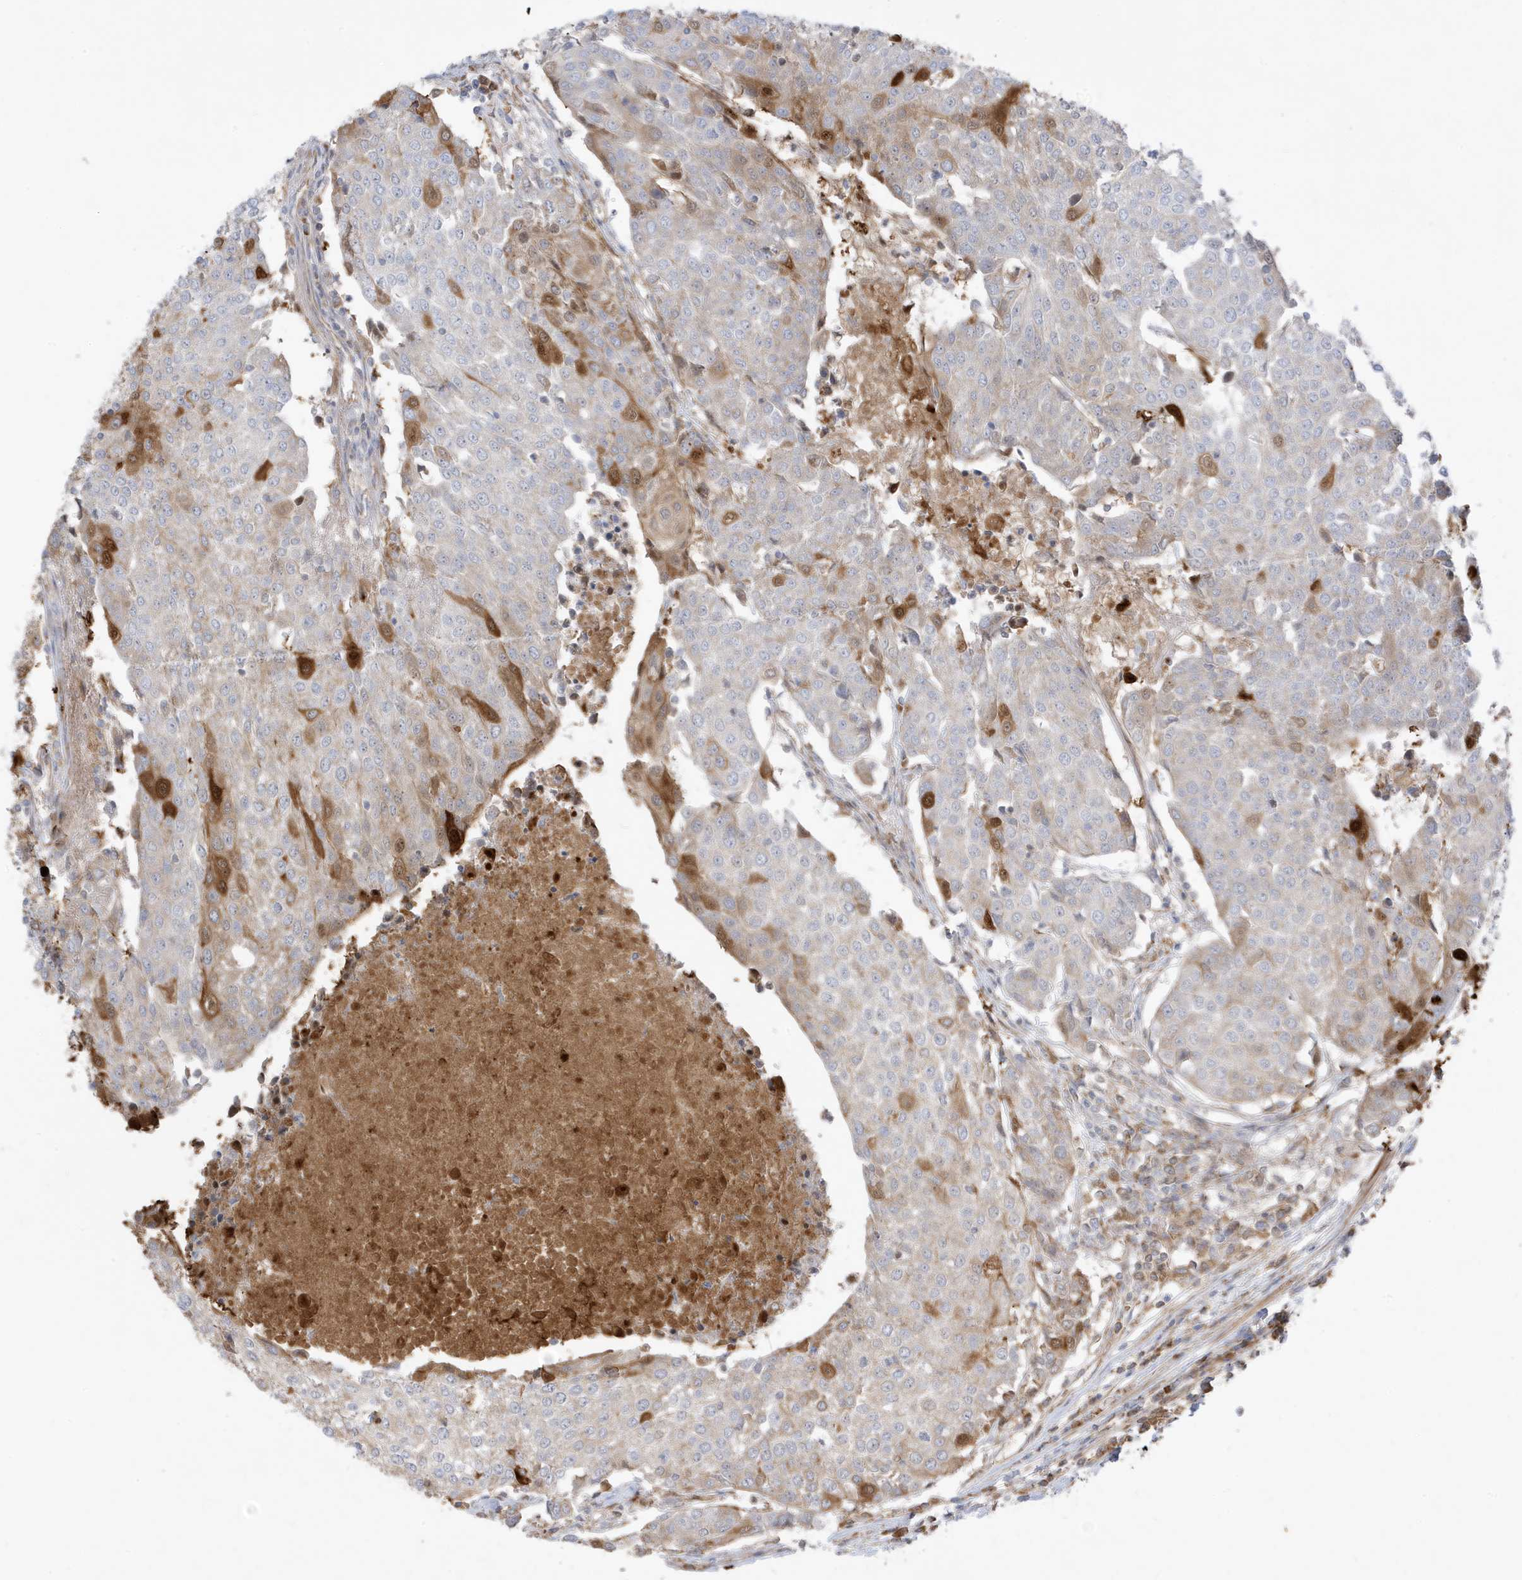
{"staining": {"intensity": "moderate", "quantity": "<25%", "location": "cytoplasmic/membranous"}, "tissue": "urothelial cancer", "cell_type": "Tumor cells", "image_type": "cancer", "snomed": [{"axis": "morphology", "description": "Urothelial carcinoma, High grade"}, {"axis": "topography", "description": "Urinary bladder"}], "caption": "This is an image of IHC staining of urothelial carcinoma (high-grade), which shows moderate staining in the cytoplasmic/membranous of tumor cells.", "gene": "IFT57", "patient": {"sex": "female", "age": 85}}